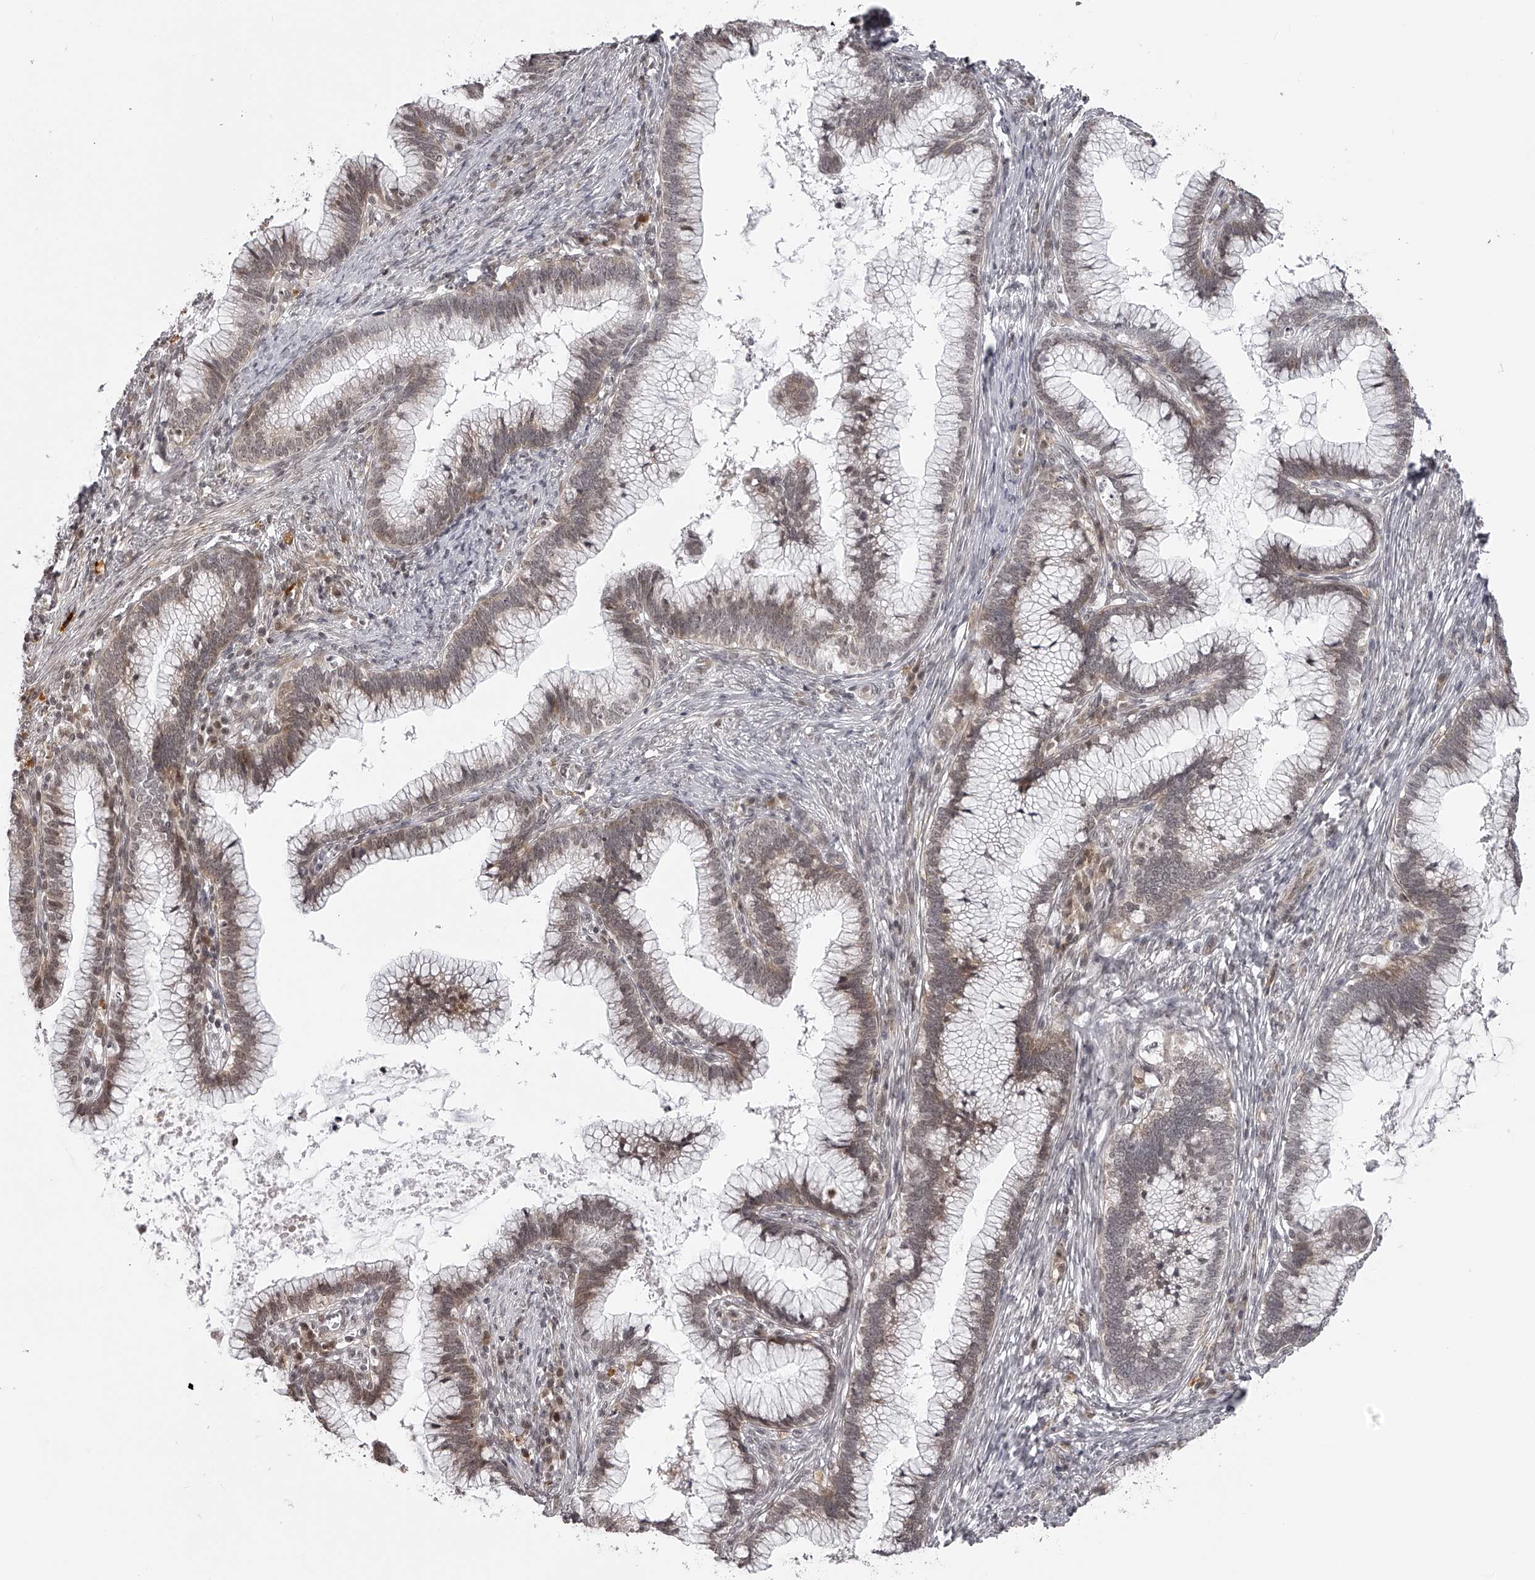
{"staining": {"intensity": "weak", "quantity": "<25%", "location": "cytoplasmic/membranous"}, "tissue": "cervical cancer", "cell_type": "Tumor cells", "image_type": "cancer", "snomed": [{"axis": "morphology", "description": "Adenocarcinoma, NOS"}, {"axis": "topography", "description": "Cervix"}], "caption": "There is no significant staining in tumor cells of cervical cancer.", "gene": "ODF2L", "patient": {"sex": "female", "age": 36}}